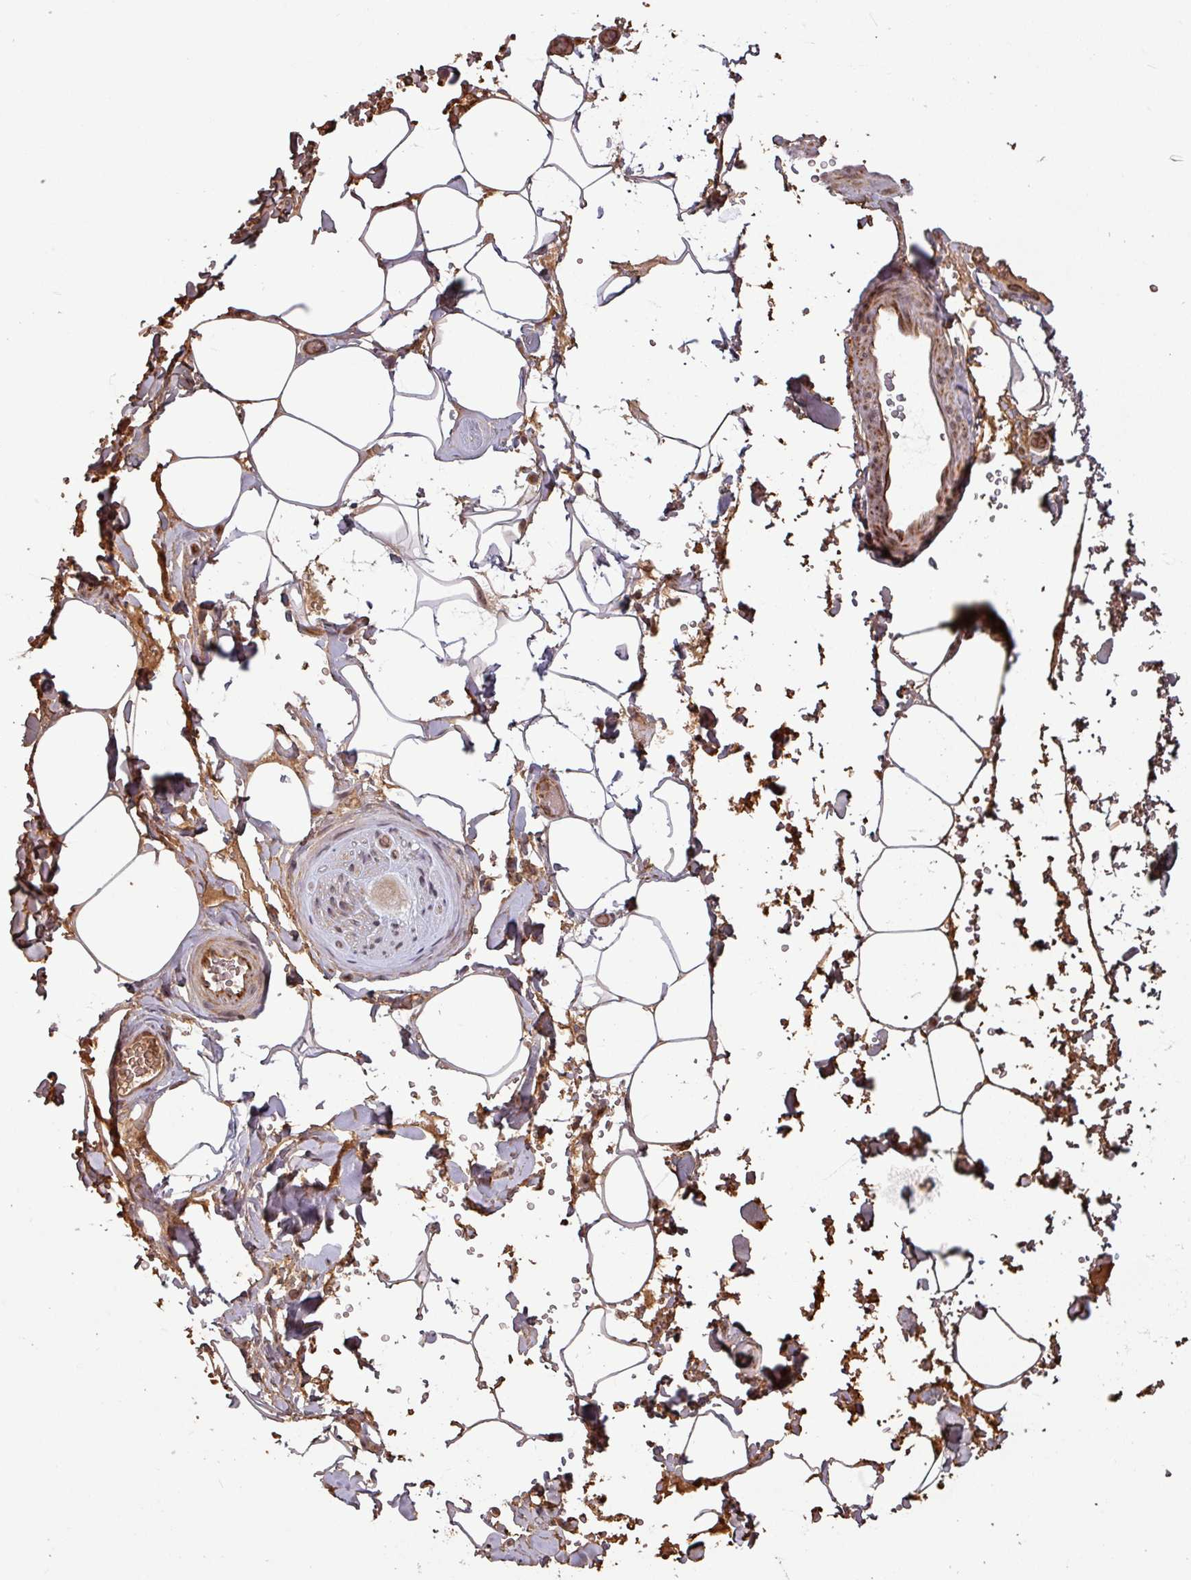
{"staining": {"intensity": "weak", "quantity": "25%-75%", "location": "cytoplasmic/membranous"}, "tissue": "adipose tissue", "cell_type": "Adipocytes", "image_type": "normal", "snomed": [{"axis": "morphology", "description": "Normal tissue, NOS"}, {"axis": "topography", "description": "Rectum"}, {"axis": "topography", "description": "Peripheral nerve tissue"}], "caption": "Immunohistochemistry of normal adipose tissue reveals low levels of weak cytoplasmic/membranous positivity in approximately 25%-75% of adipocytes.", "gene": "RBM4B", "patient": {"sex": "female", "age": 69}}